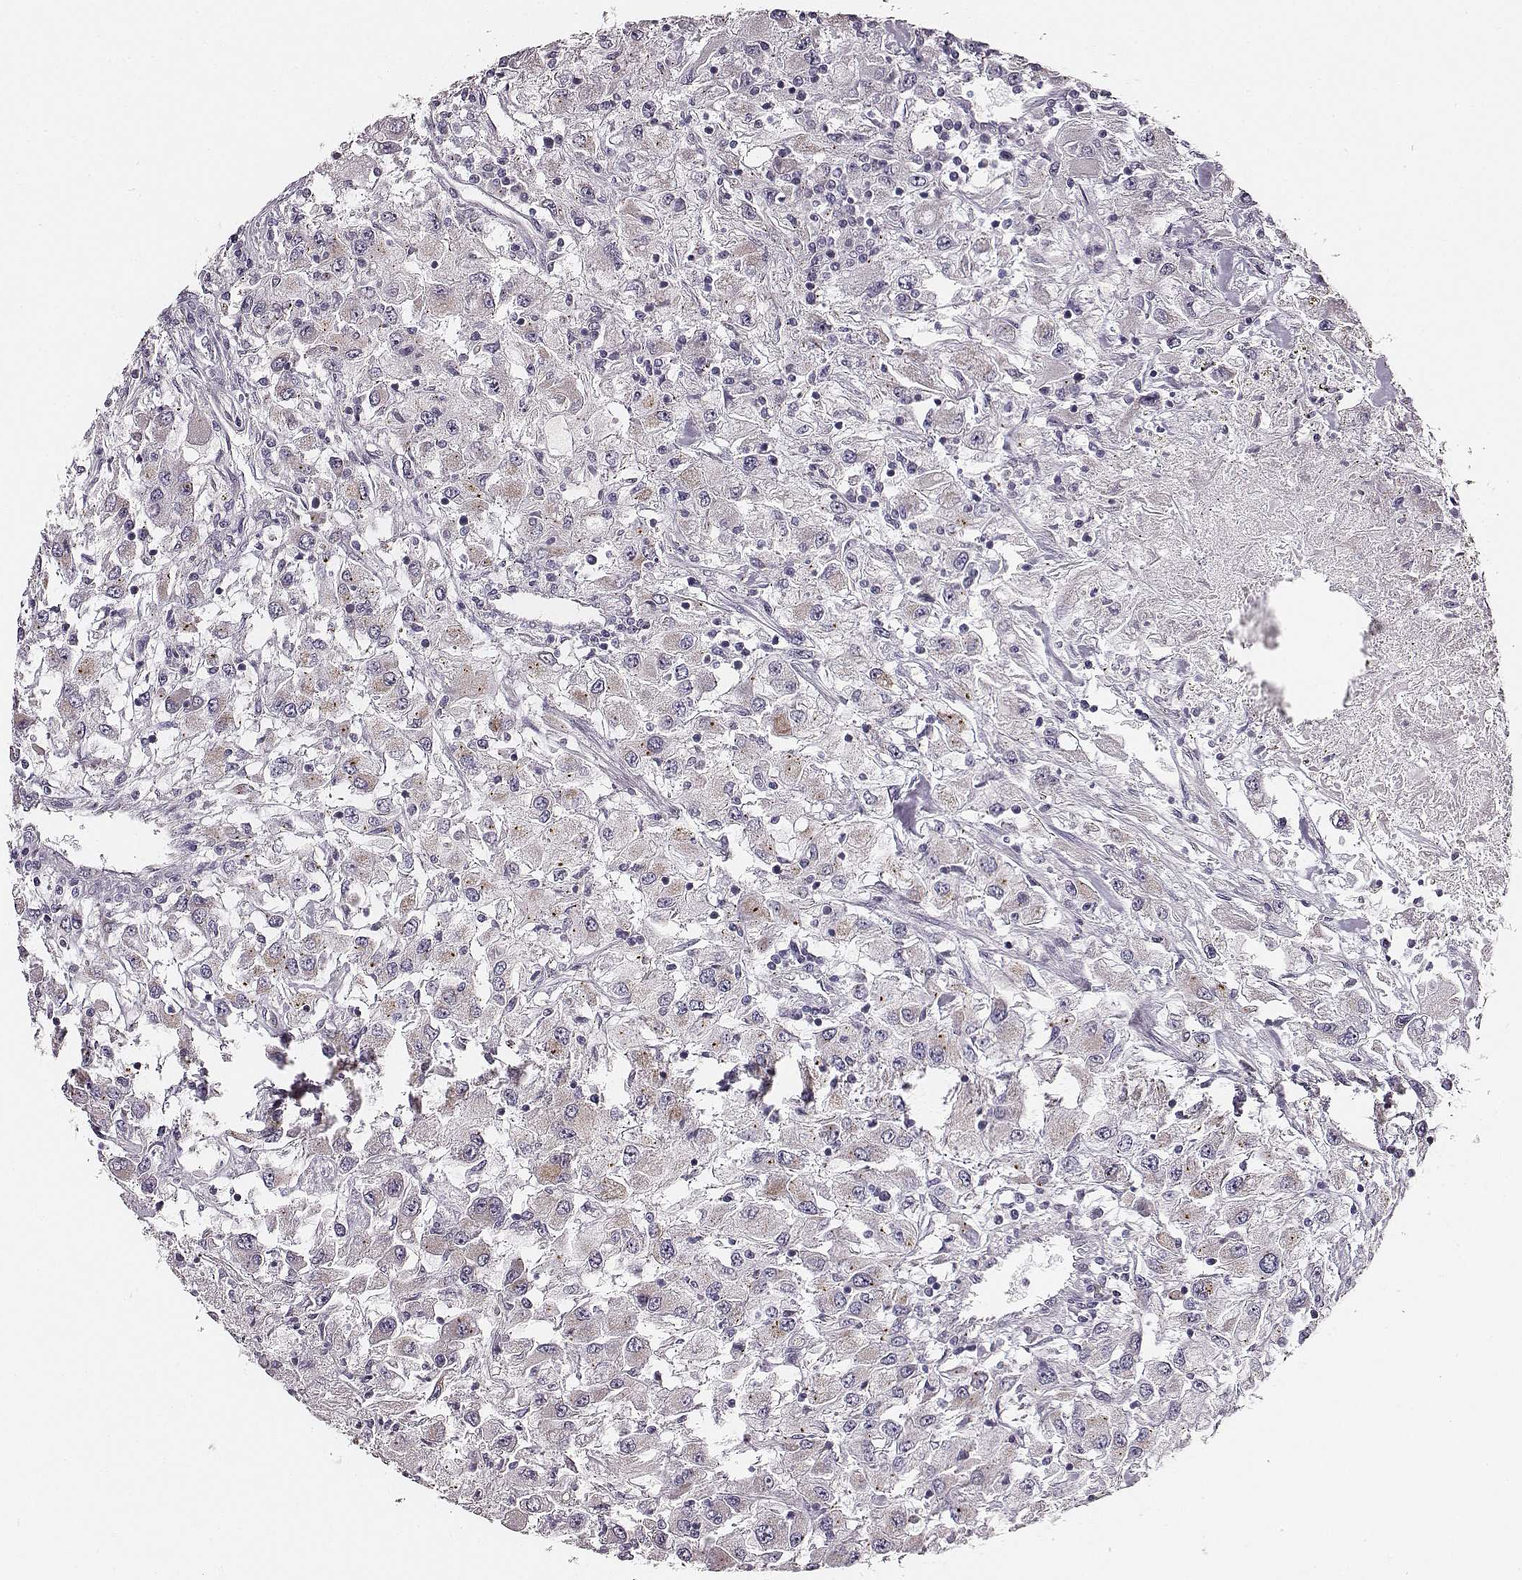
{"staining": {"intensity": "negative", "quantity": "none", "location": "none"}, "tissue": "renal cancer", "cell_type": "Tumor cells", "image_type": "cancer", "snomed": [{"axis": "morphology", "description": "Adenocarcinoma, NOS"}, {"axis": "topography", "description": "Kidney"}], "caption": "This is an IHC micrograph of renal adenocarcinoma. There is no expression in tumor cells.", "gene": "UBL4B", "patient": {"sex": "female", "age": 67}}